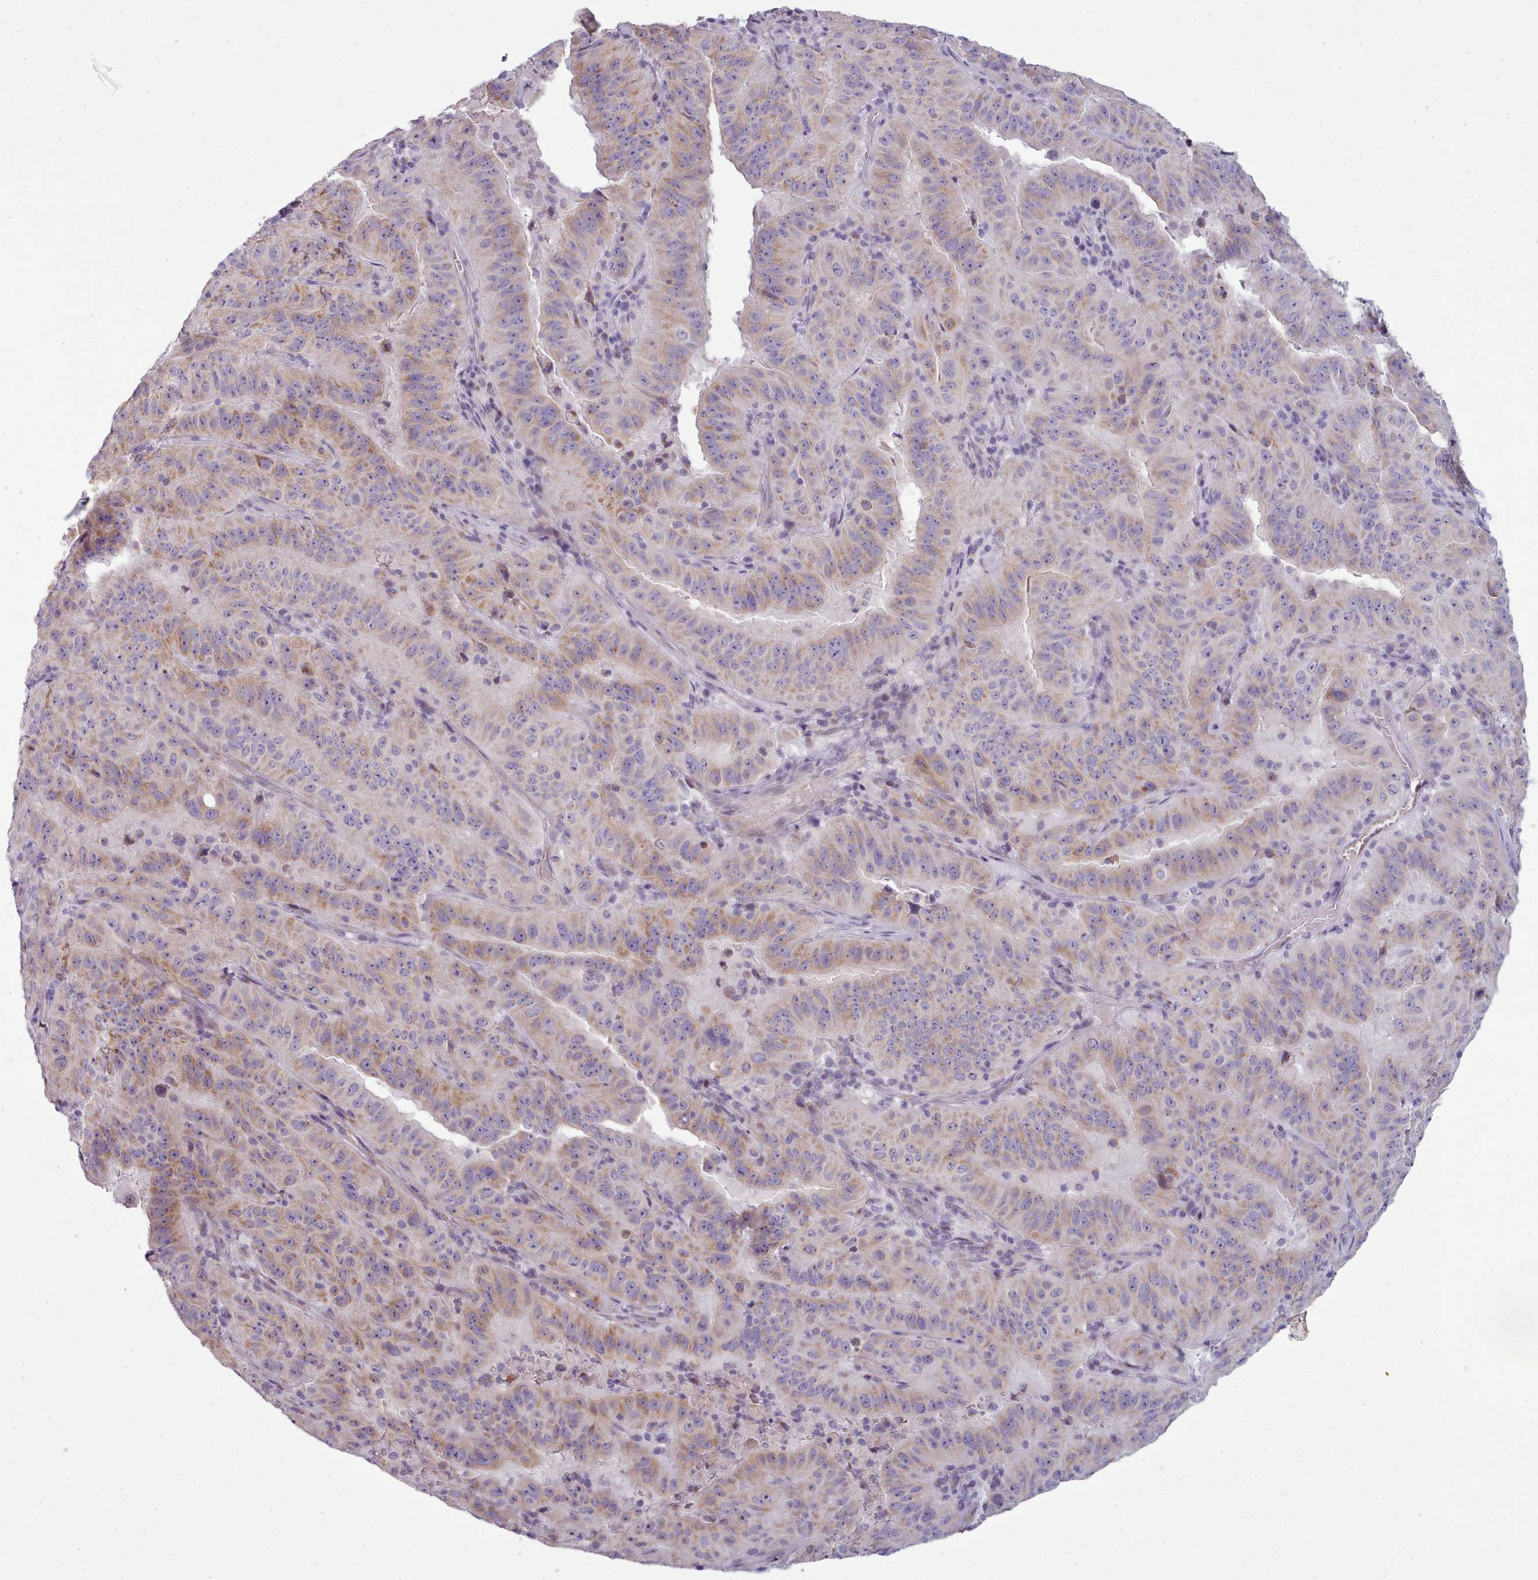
{"staining": {"intensity": "weak", "quantity": "25%-75%", "location": "cytoplasmic/membranous"}, "tissue": "pancreatic cancer", "cell_type": "Tumor cells", "image_type": "cancer", "snomed": [{"axis": "morphology", "description": "Adenocarcinoma, NOS"}, {"axis": "topography", "description": "Pancreas"}], "caption": "Immunohistochemistry (IHC) staining of pancreatic adenocarcinoma, which reveals low levels of weak cytoplasmic/membranous expression in approximately 25%-75% of tumor cells indicating weak cytoplasmic/membranous protein expression. The staining was performed using DAB (brown) for protein detection and nuclei were counterstained in hematoxylin (blue).", "gene": "SLC52A3", "patient": {"sex": "male", "age": 63}}